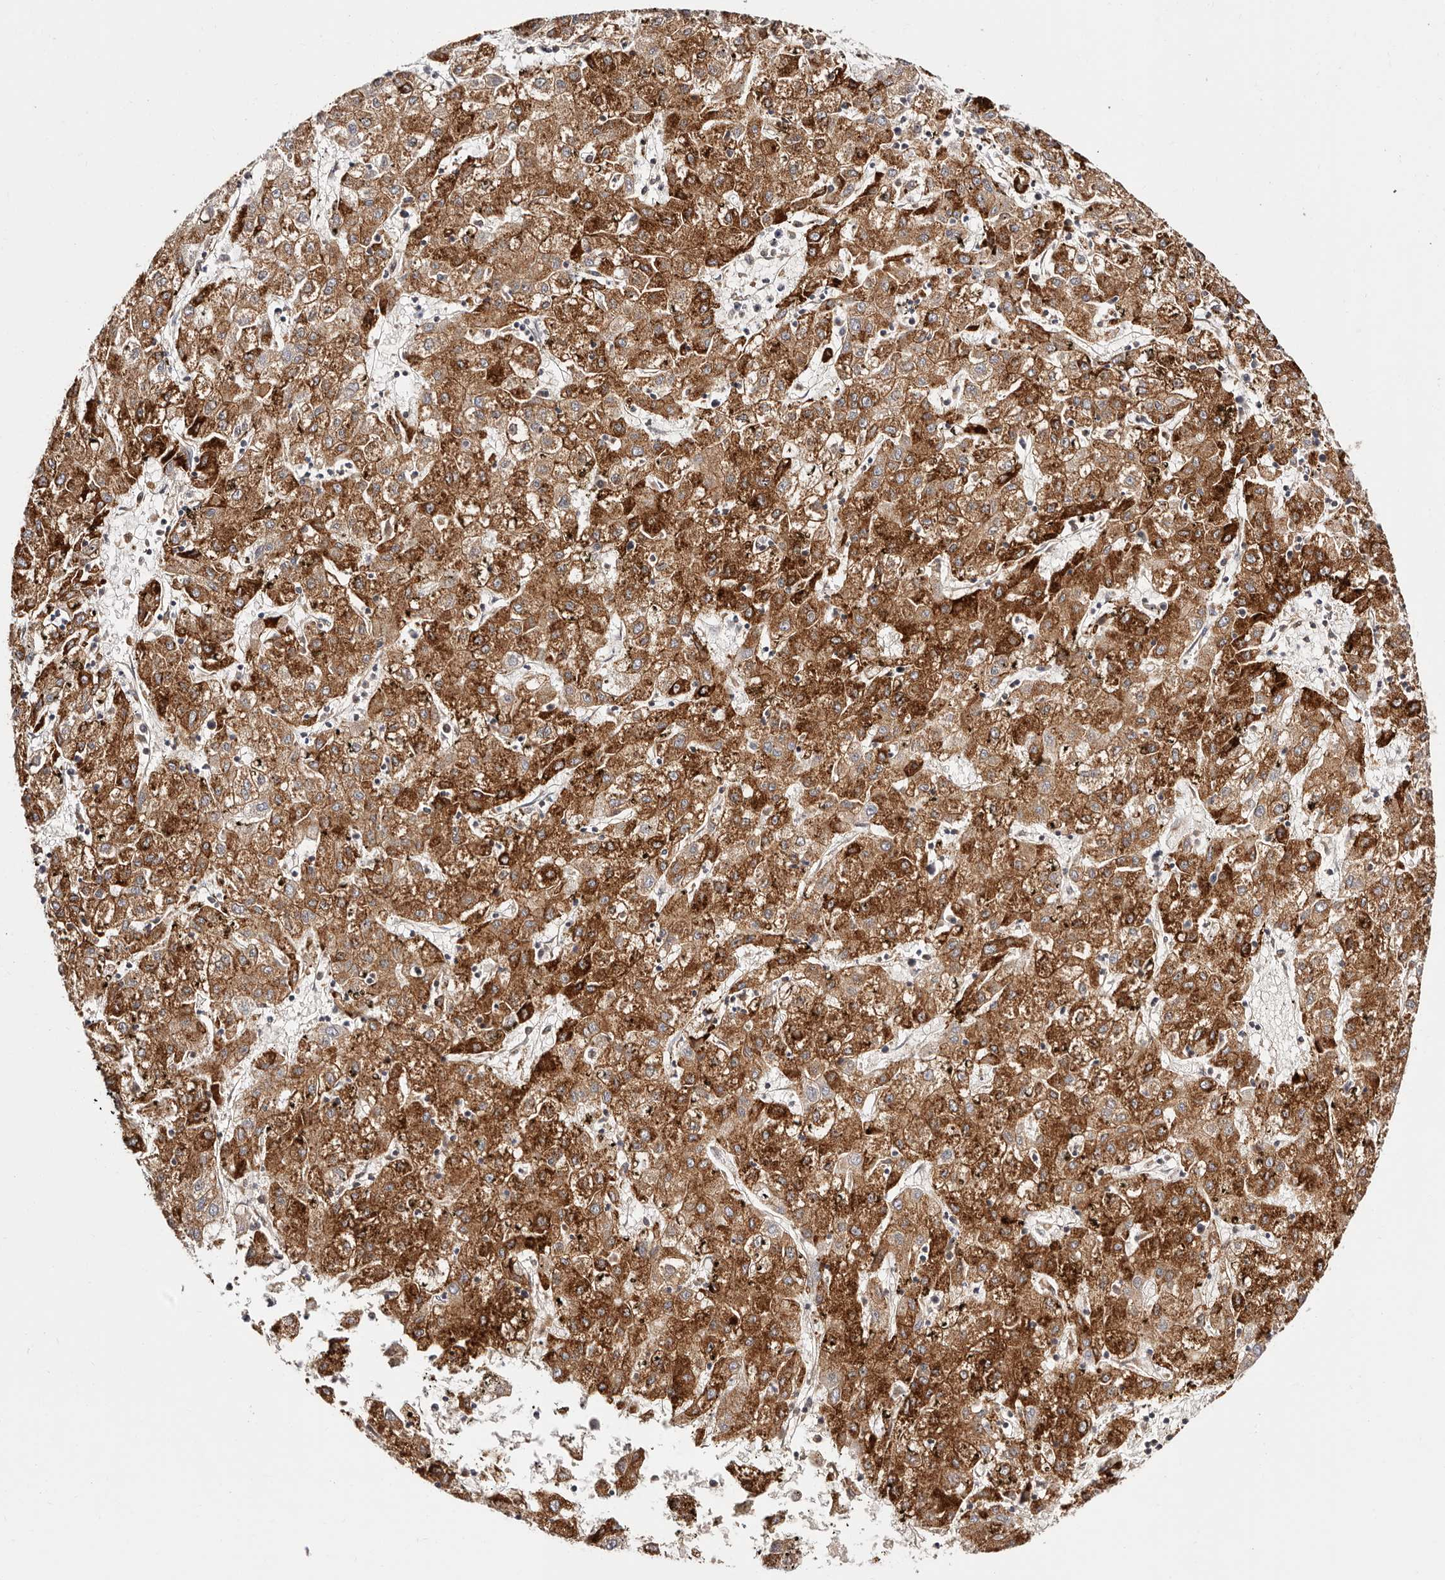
{"staining": {"intensity": "strong", "quantity": ">75%", "location": "cytoplasmic/membranous"}, "tissue": "liver cancer", "cell_type": "Tumor cells", "image_type": "cancer", "snomed": [{"axis": "morphology", "description": "Carcinoma, Hepatocellular, NOS"}, {"axis": "topography", "description": "Liver"}], "caption": "This is an image of IHC staining of liver cancer (hepatocellular carcinoma), which shows strong staining in the cytoplasmic/membranous of tumor cells.", "gene": "MAPK1", "patient": {"sex": "male", "age": 72}}